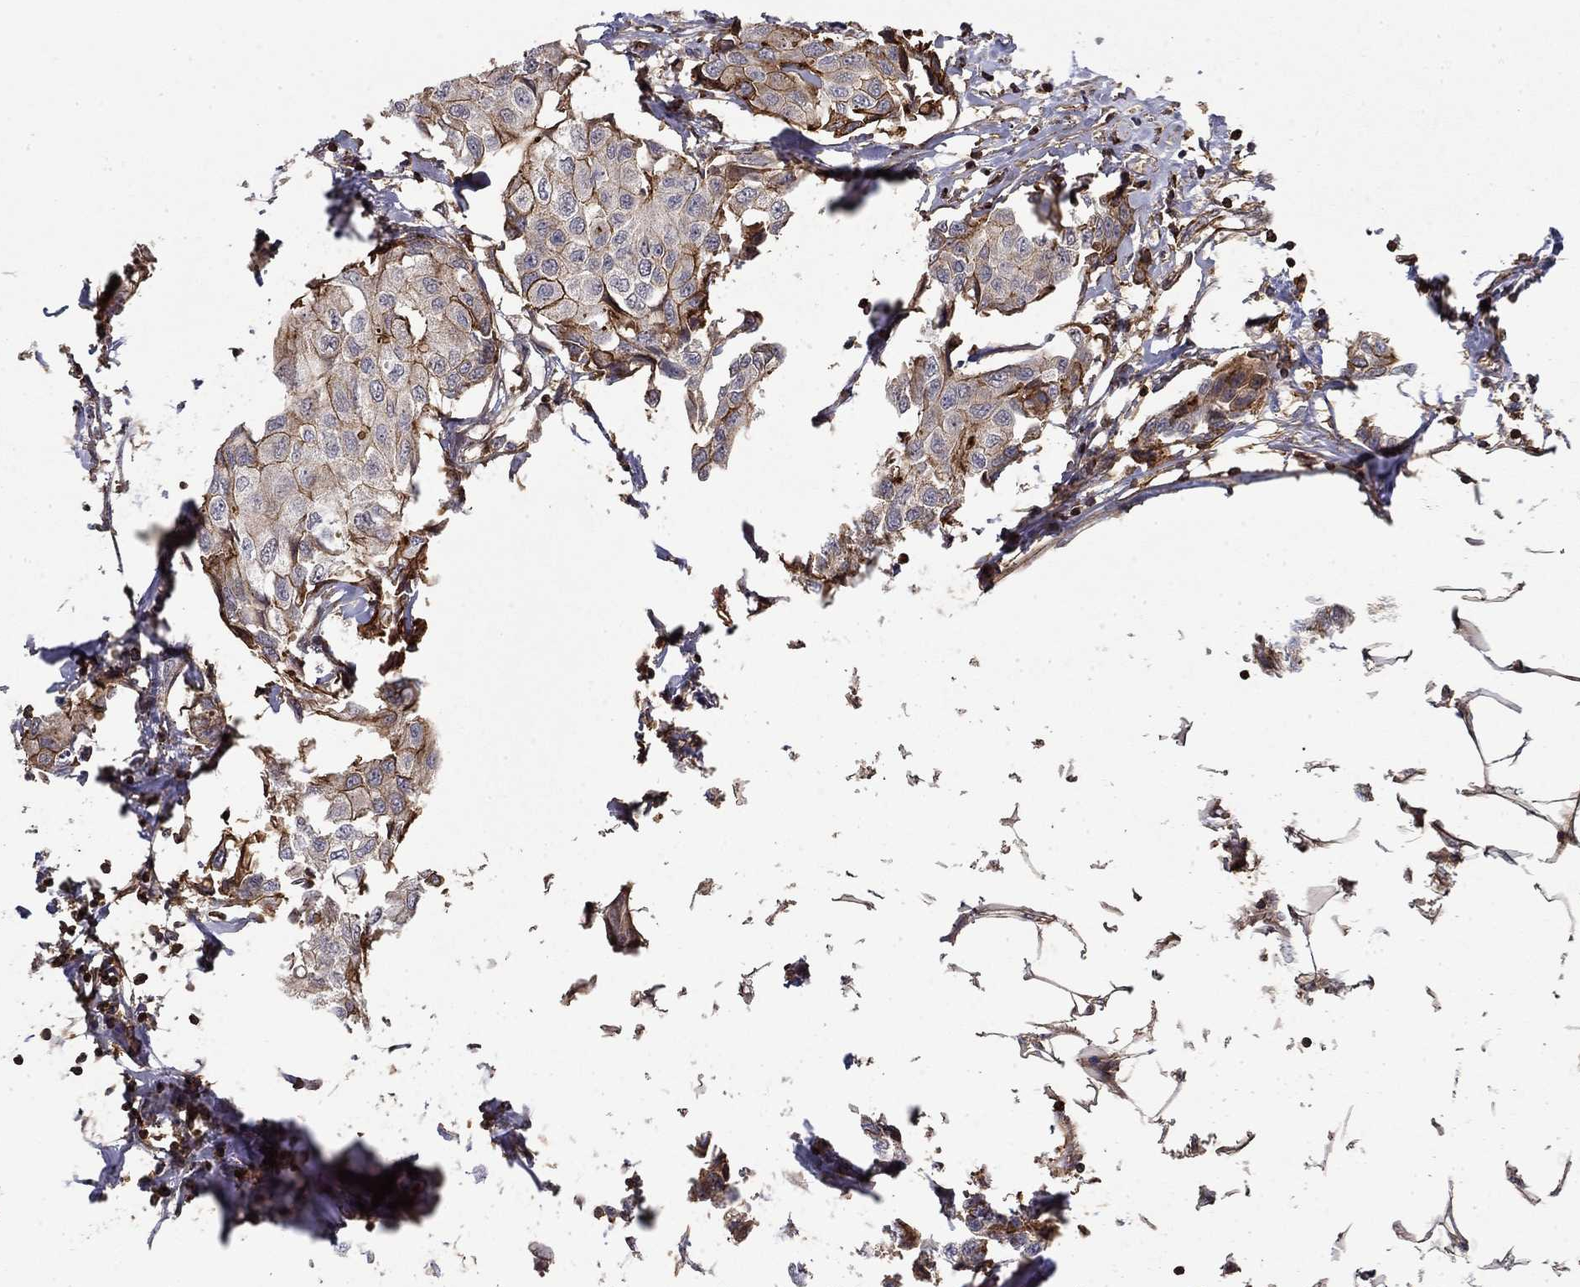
{"staining": {"intensity": "moderate", "quantity": "<25%", "location": "cytoplasmic/membranous"}, "tissue": "breast cancer", "cell_type": "Tumor cells", "image_type": "cancer", "snomed": [{"axis": "morphology", "description": "Duct carcinoma"}, {"axis": "topography", "description": "Breast"}], "caption": "Breast cancer (intraductal carcinoma) was stained to show a protein in brown. There is low levels of moderate cytoplasmic/membranous expression in approximately <25% of tumor cells.", "gene": "ADM", "patient": {"sex": "female", "age": 80}}